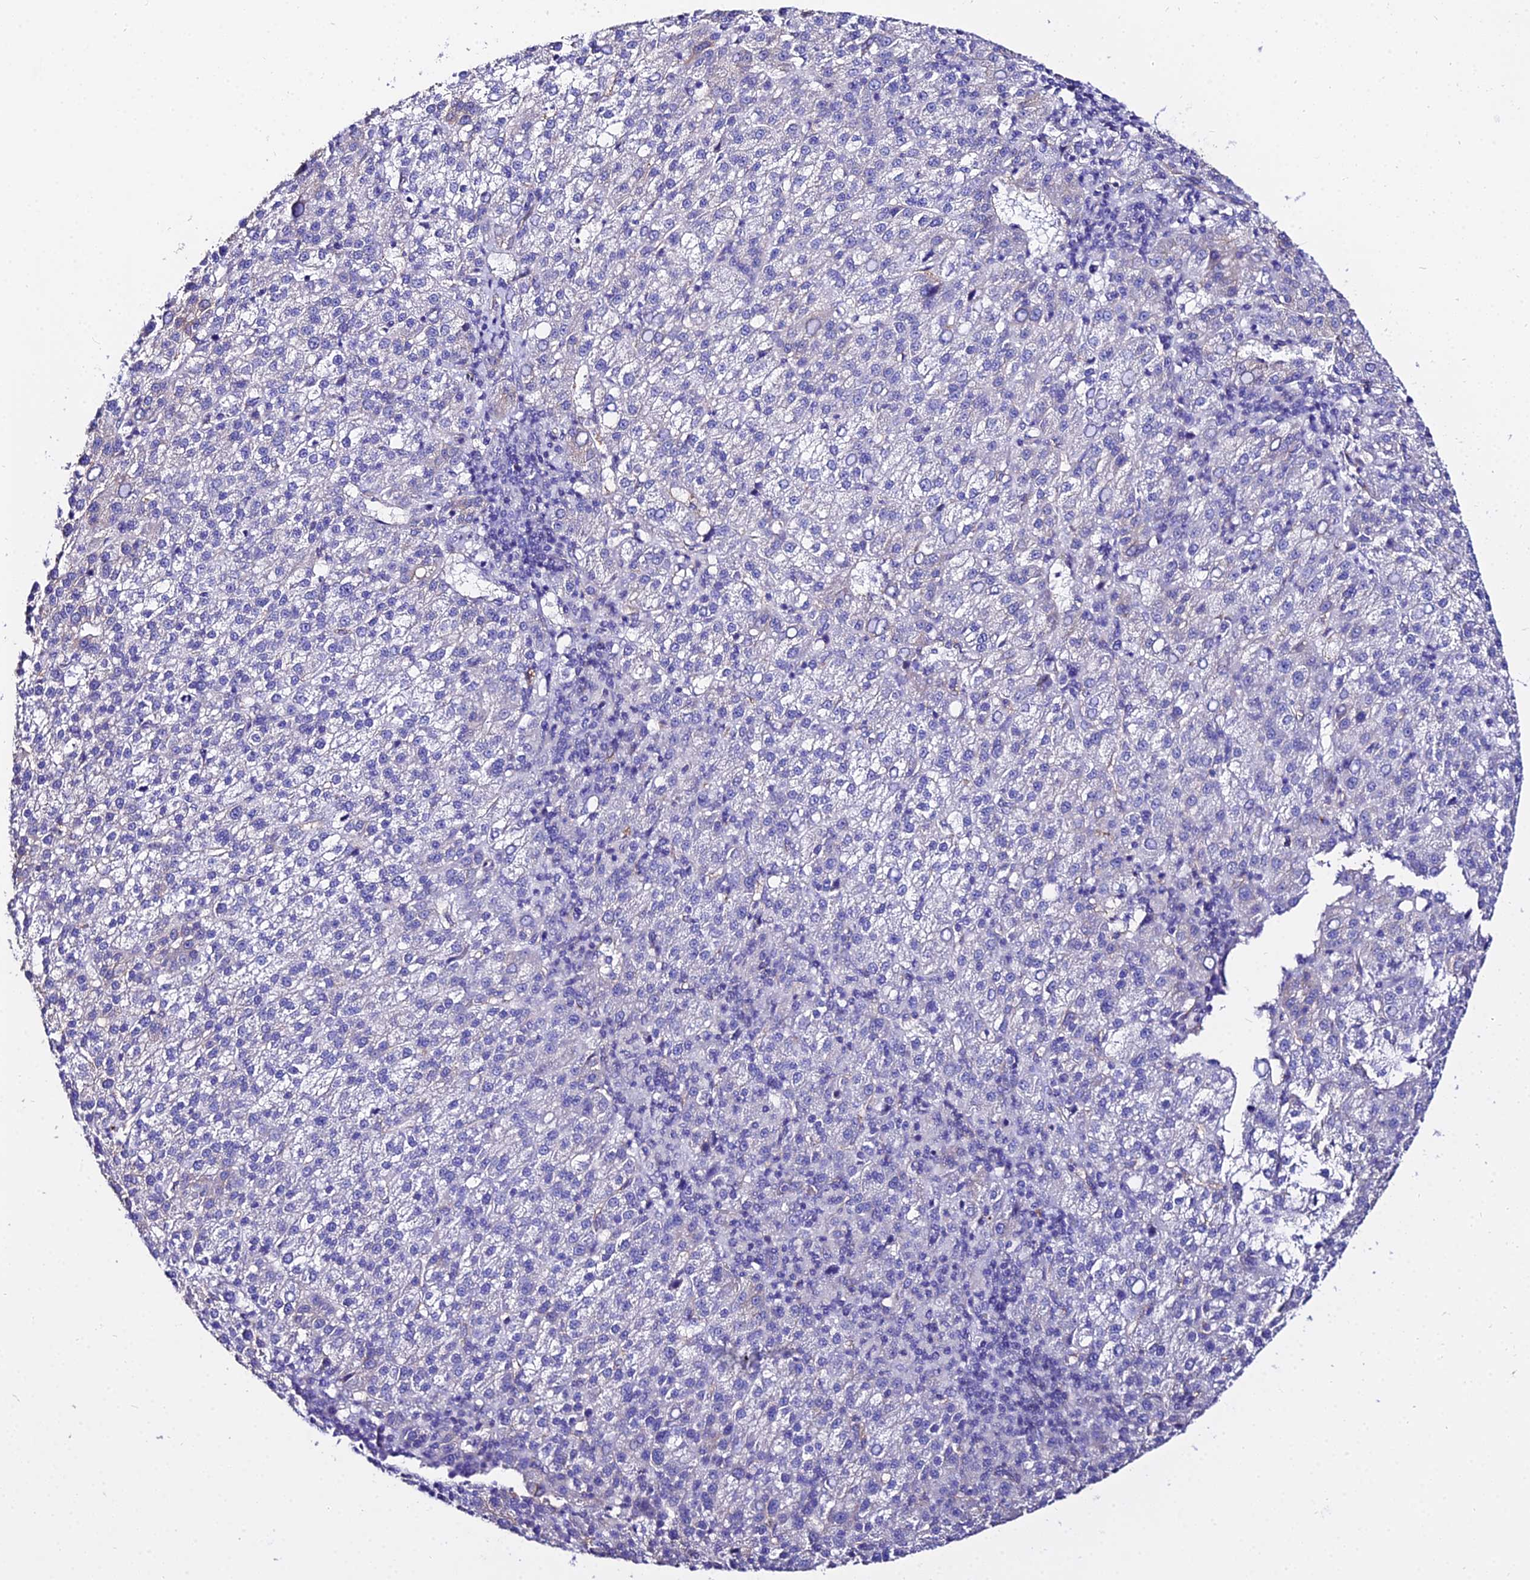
{"staining": {"intensity": "negative", "quantity": "none", "location": "none"}, "tissue": "liver cancer", "cell_type": "Tumor cells", "image_type": "cancer", "snomed": [{"axis": "morphology", "description": "Carcinoma, Hepatocellular, NOS"}, {"axis": "topography", "description": "Liver"}], "caption": "Tumor cells show no significant protein expression in liver cancer.", "gene": "DAW1", "patient": {"sex": "female", "age": 58}}